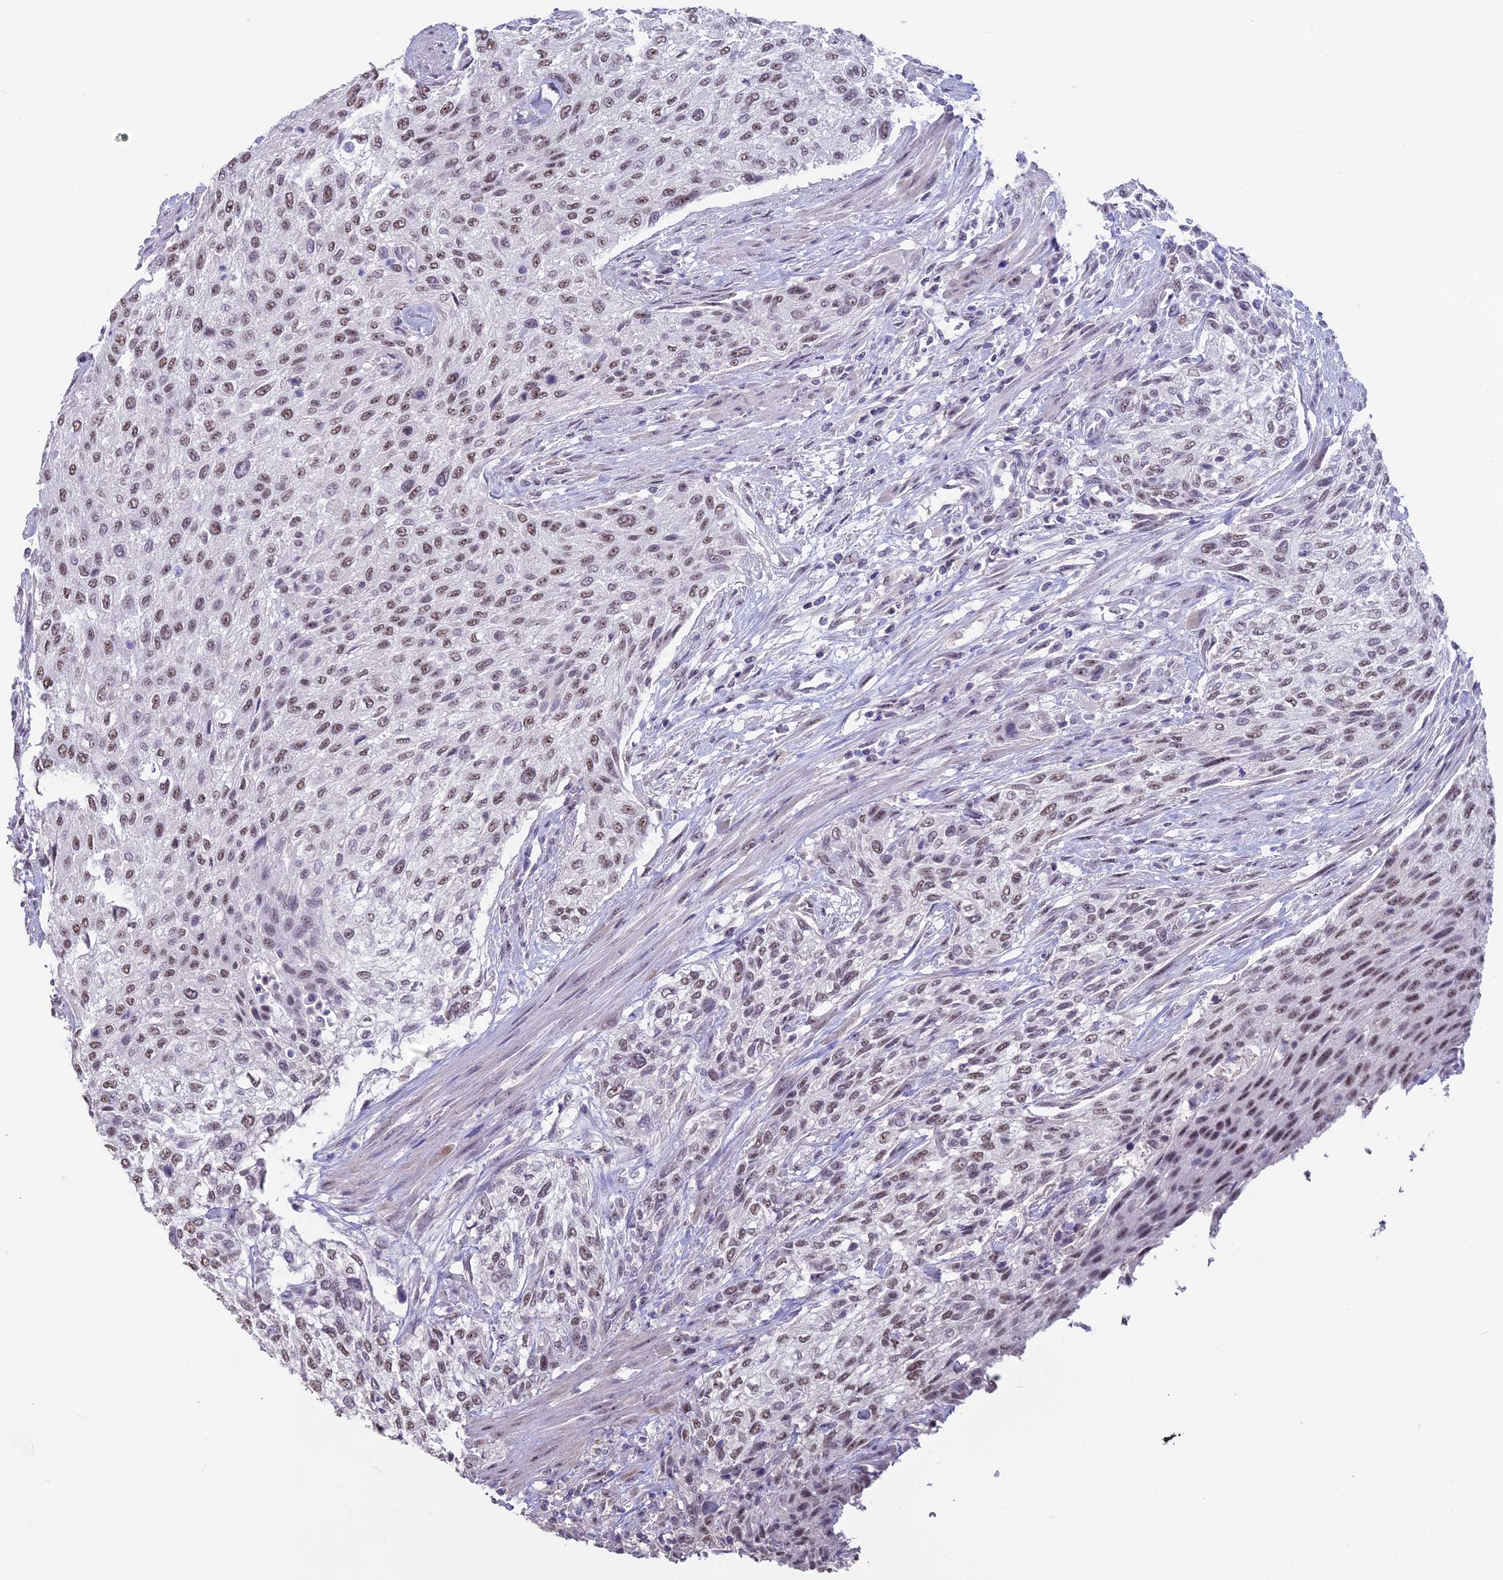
{"staining": {"intensity": "weak", "quantity": ">75%", "location": "nuclear"}, "tissue": "urothelial cancer", "cell_type": "Tumor cells", "image_type": "cancer", "snomed": [{"axis": "morphology", "description": "Urothelial carcinoma, High grade"}, {"axis": "topography", "description": "Urinary bladder"}], "caption": "A brown stain shows weak nuclear expression of a protein in human urothelial carcinoma (high-grade) tumor cells. The staining is performed using DAB (3,3'-diaminobenzidine) brown chromogen to label protein expression. The nuclei are counter-stained blue using hematoxylin.", "gene": "SETD2", "patient": {"sex": "male", "age": 35}}